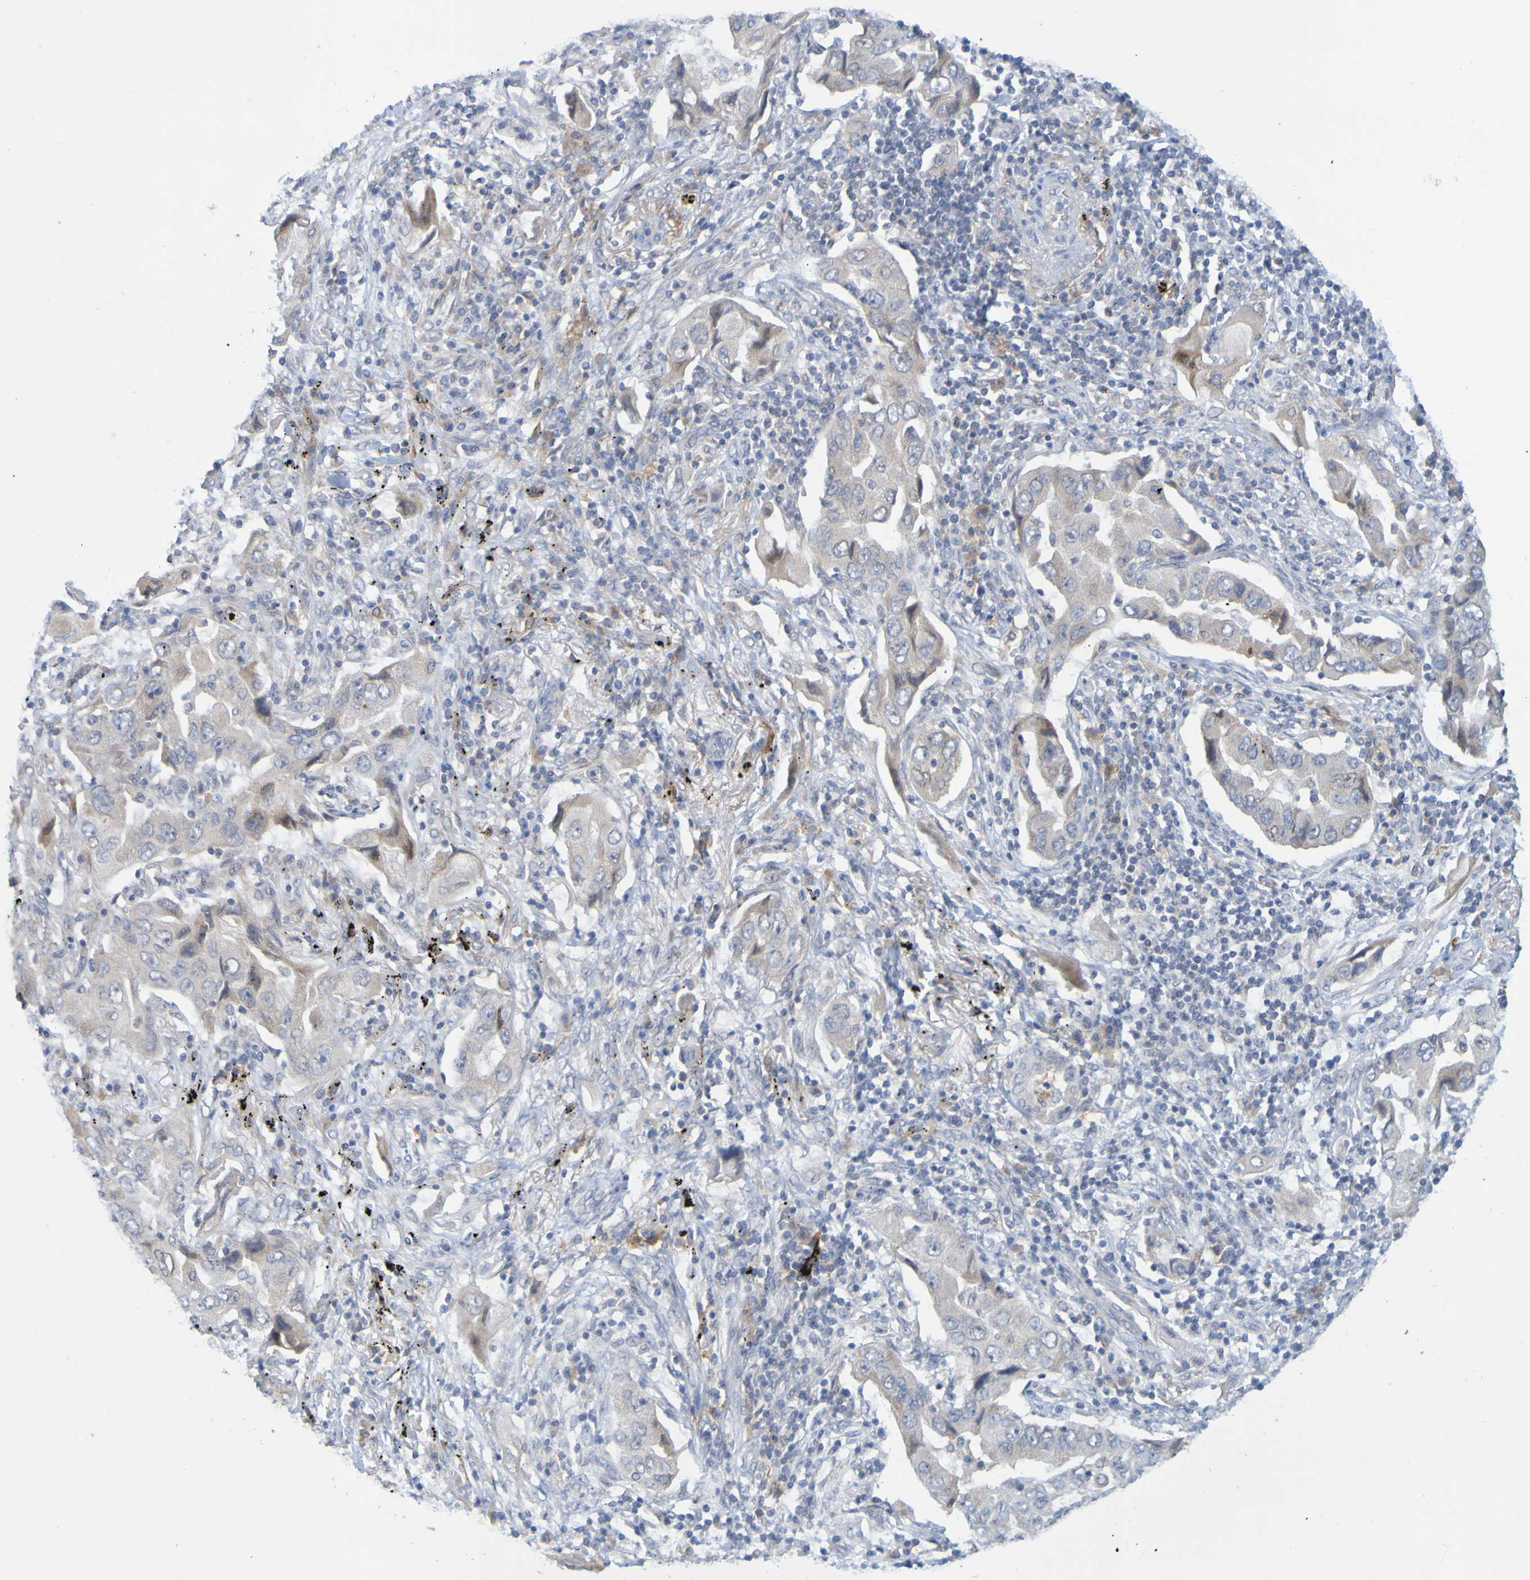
{"staining": {"intensity": "weak", "quantity": "25%-75%", "location": "cytoplasmic/membranous"}, "tissue": "lung cancer", "cell_type": "Tumor cells", "image_type": "cancer", "snomed": [{"axis": "morphology", "description": "Adenocarcinoma, NOS"}, {"axis": "topography", "description": "Lung"}], "caption": "Approximately 25%-75% of tumor cells in lung cancer (adenocarcinoma) exhibit weak cytoplasmic/membranous protein positivity as visualized by brown immunohistochemical staining.", "gene": "LILRB5", "patient": {"sex": "female", "age": 65}}